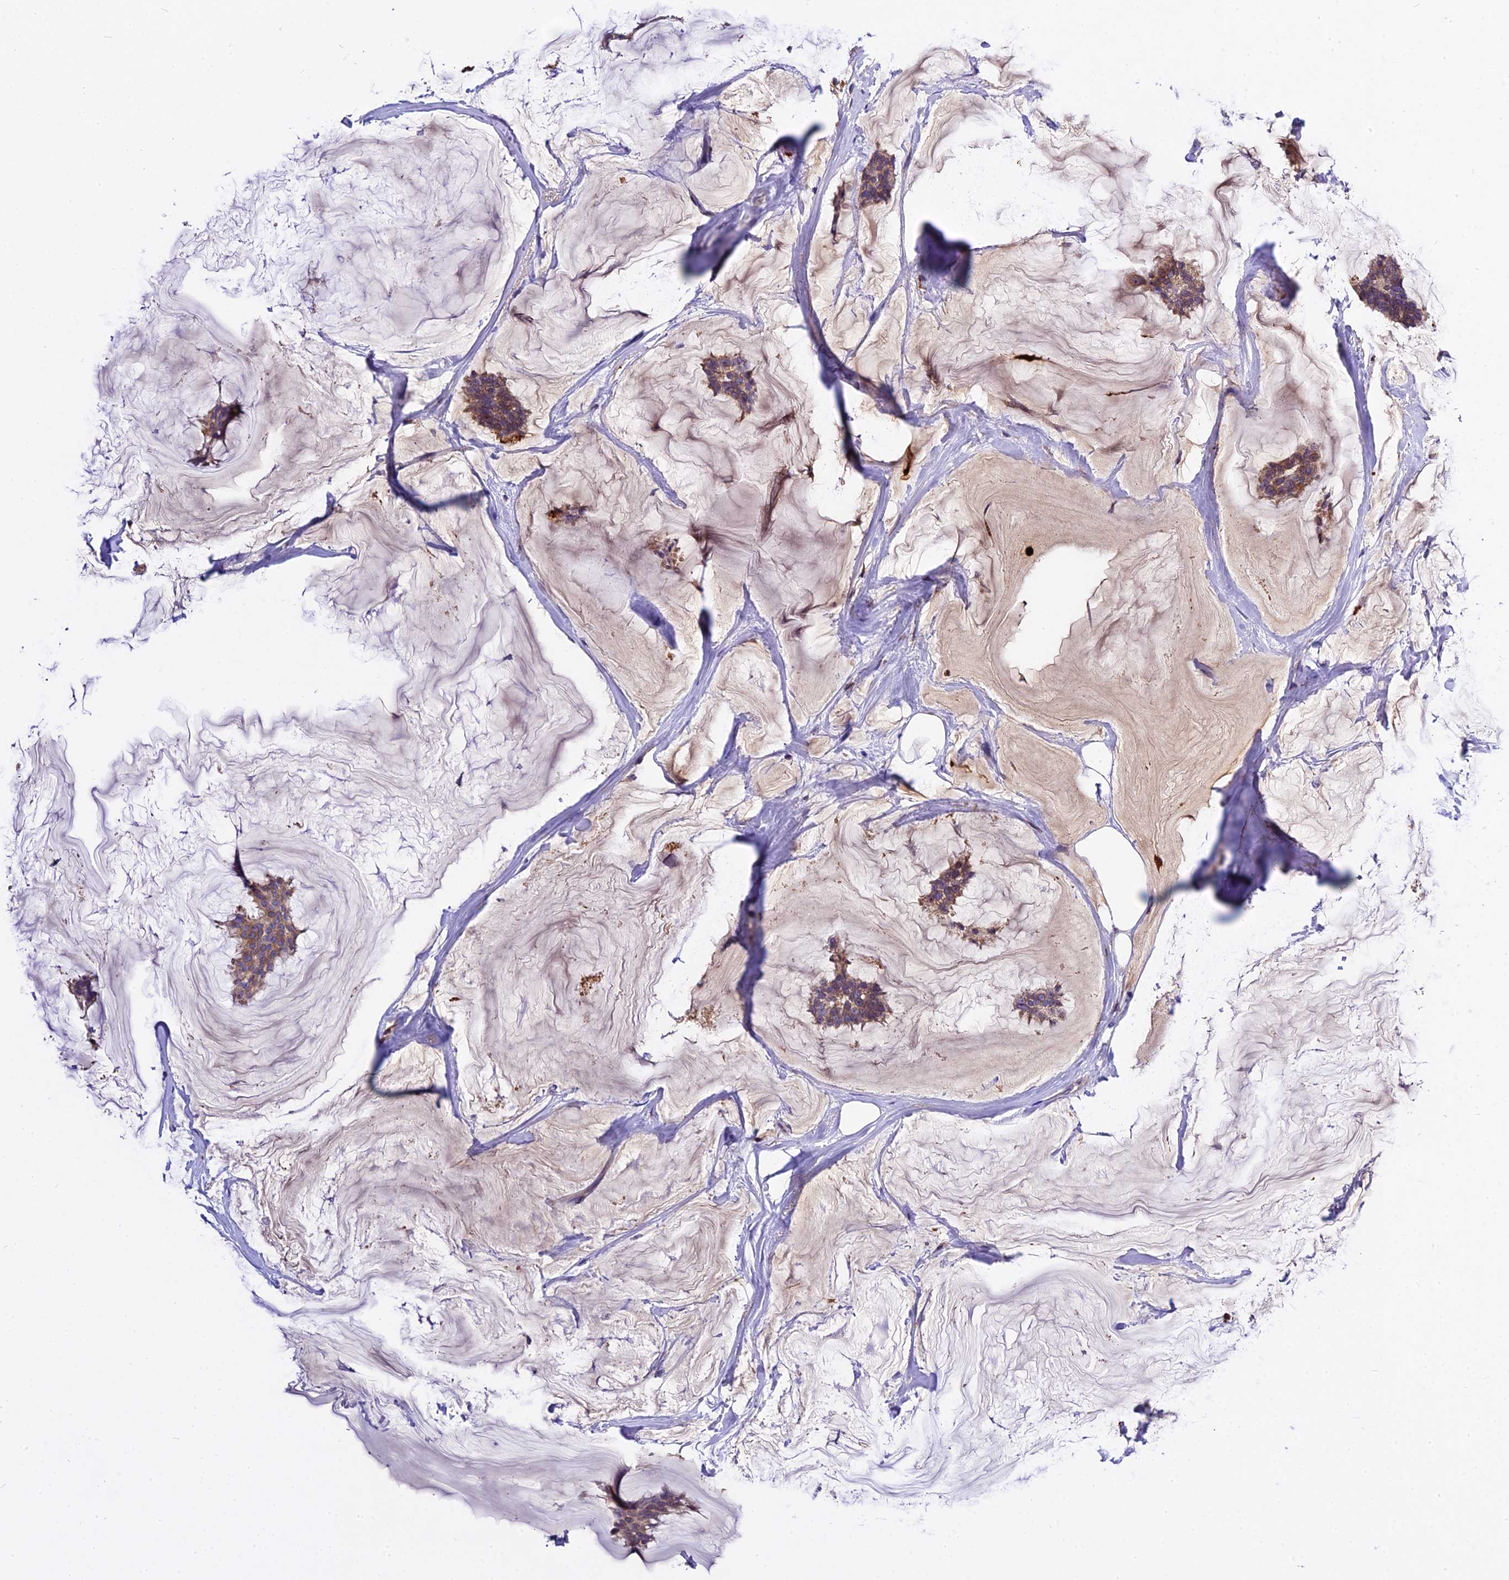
{"staining": {"intensity": "weak", "quantity": ">75%", "location": "cytoplasmic/membranous"}, "tissue": "breast cancer", "cell_type": "Tumor cells", "image_type": "cancer", "snomed": [{"axis": "morphology", "description": "Duct carcinoma"}, {"axis": "topography", "description": "Breast"}], "caption": "Breast cancer stained for a protein exhibits weak cytoplasmic/membranous positivity in tumor cells.", "gene": "CILP2", "patient": {"sex": "female", "age": 93}}